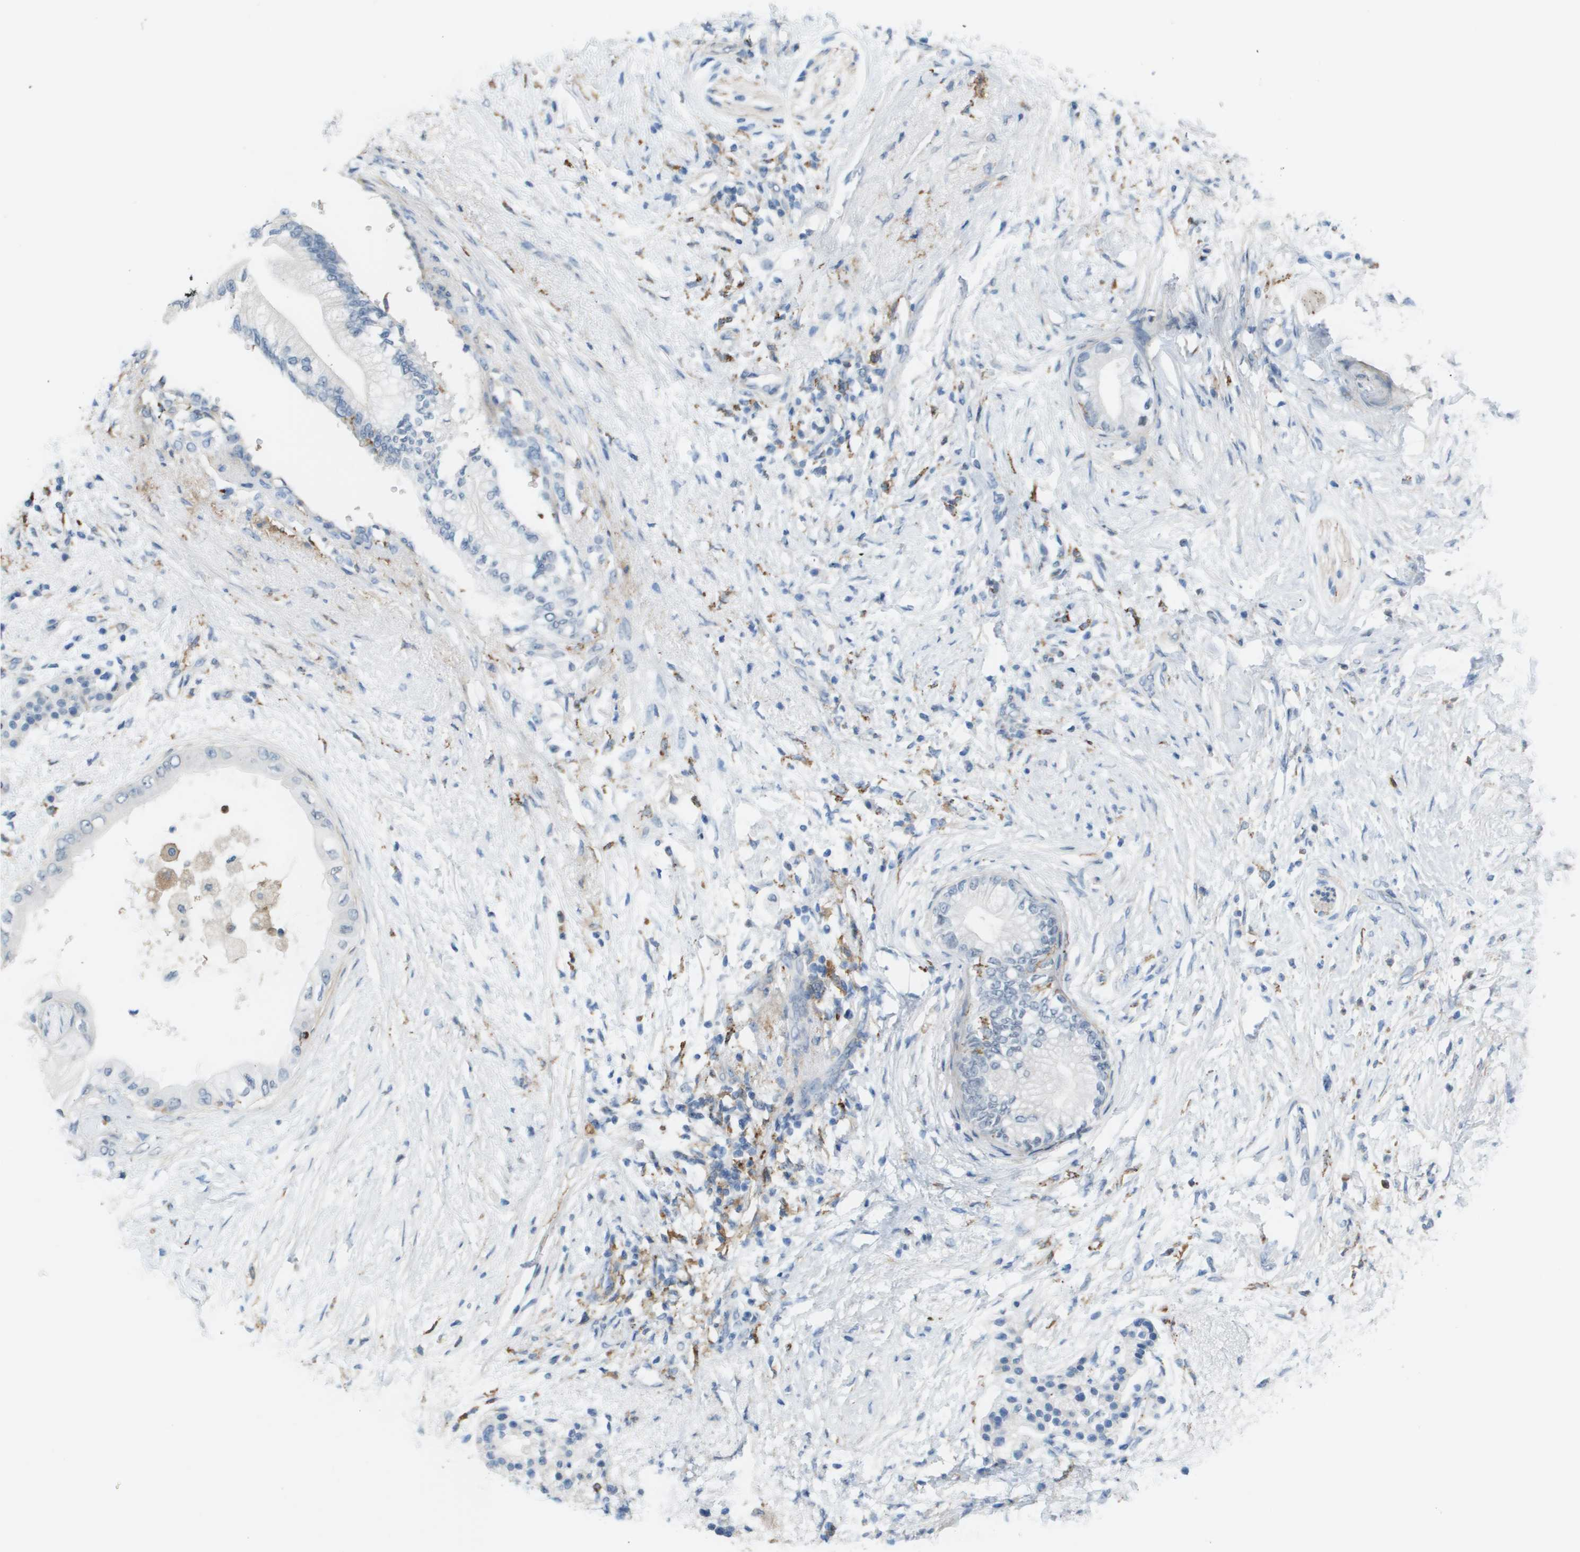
{"staining": {"intensity": "negative", "quantity": "none", "location": "none"}, "tissue": "pancreatic cancer", "cell_type": "Tumor cells", "image_type": "cancer", "snomed": [{"axis": "morphology", "description": "Normal tissue, NOS"}, {"axis": "morphology", "description": "Adenocarcinoma, NOS"}, {"axis": "topography", "description": "Pancreas"}, {"axis": "topography", "description": "Duodenum"}], "caption": "IHC micrograph of adenocarcinoma (pancreatic) stained for a protein (brown), which reveals no expression in tumor cells.", "gene": "ZBTB43", "patient": {"sex": "female", "age": 60}}